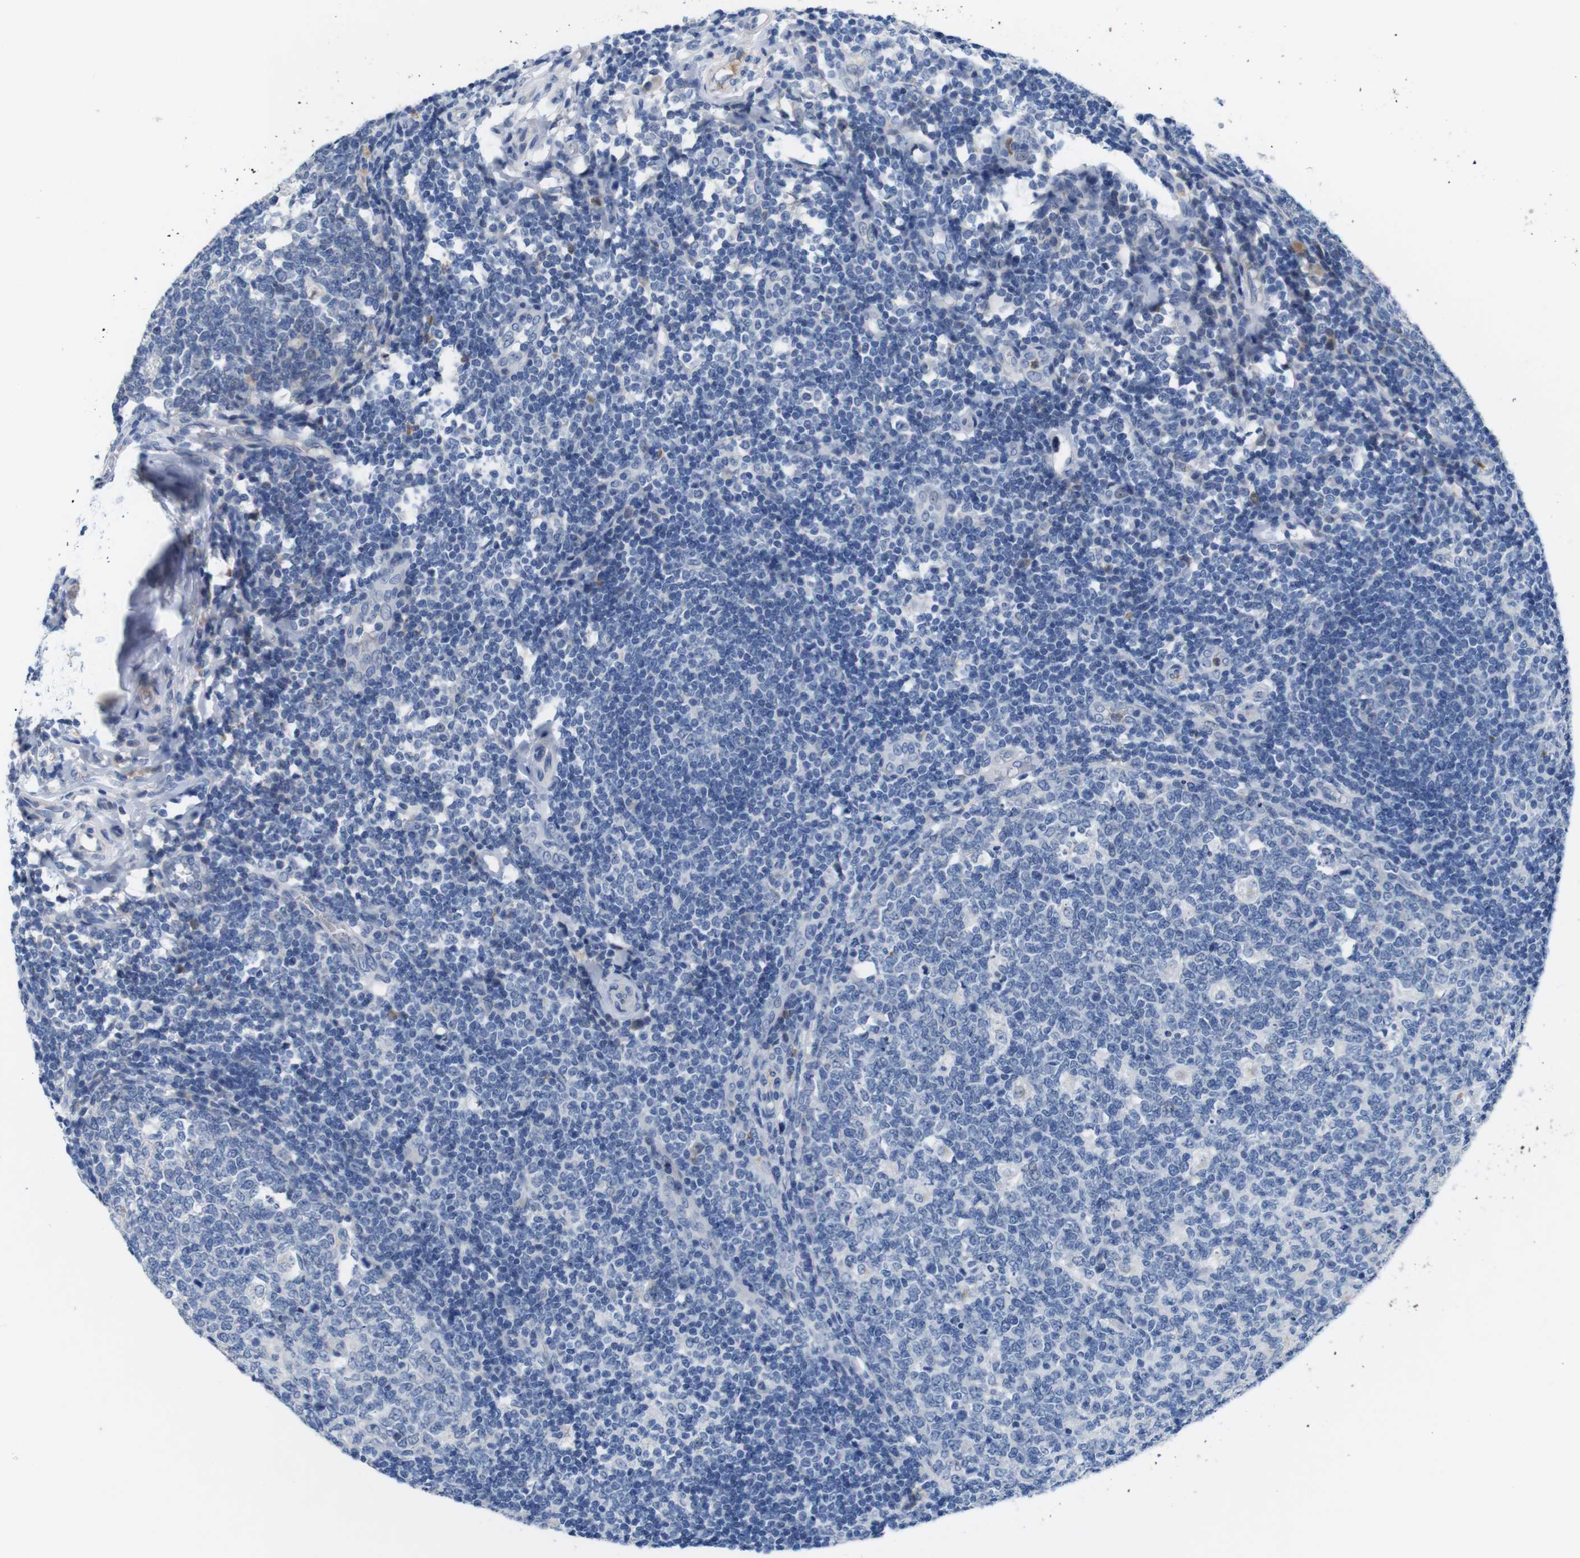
{"staining": {"intensity": "negative", "quantity": "none", "location": "none"}, "tissue": "tonsil", "cell_type": "Germinal center cells", "image_type": "normal", "snomed": [{"axis": "morphology", "description": "Normal tissue, NOS"}, {"axis": "topography", "description": "Tonsil"}], "caption": "IHC micrograph of unremarkable human tonsil stained for a protein (brown), which shows no staining in germinal center cells.", "gene": "C1RL", "patient": {"sex": "female", "age": 19}}